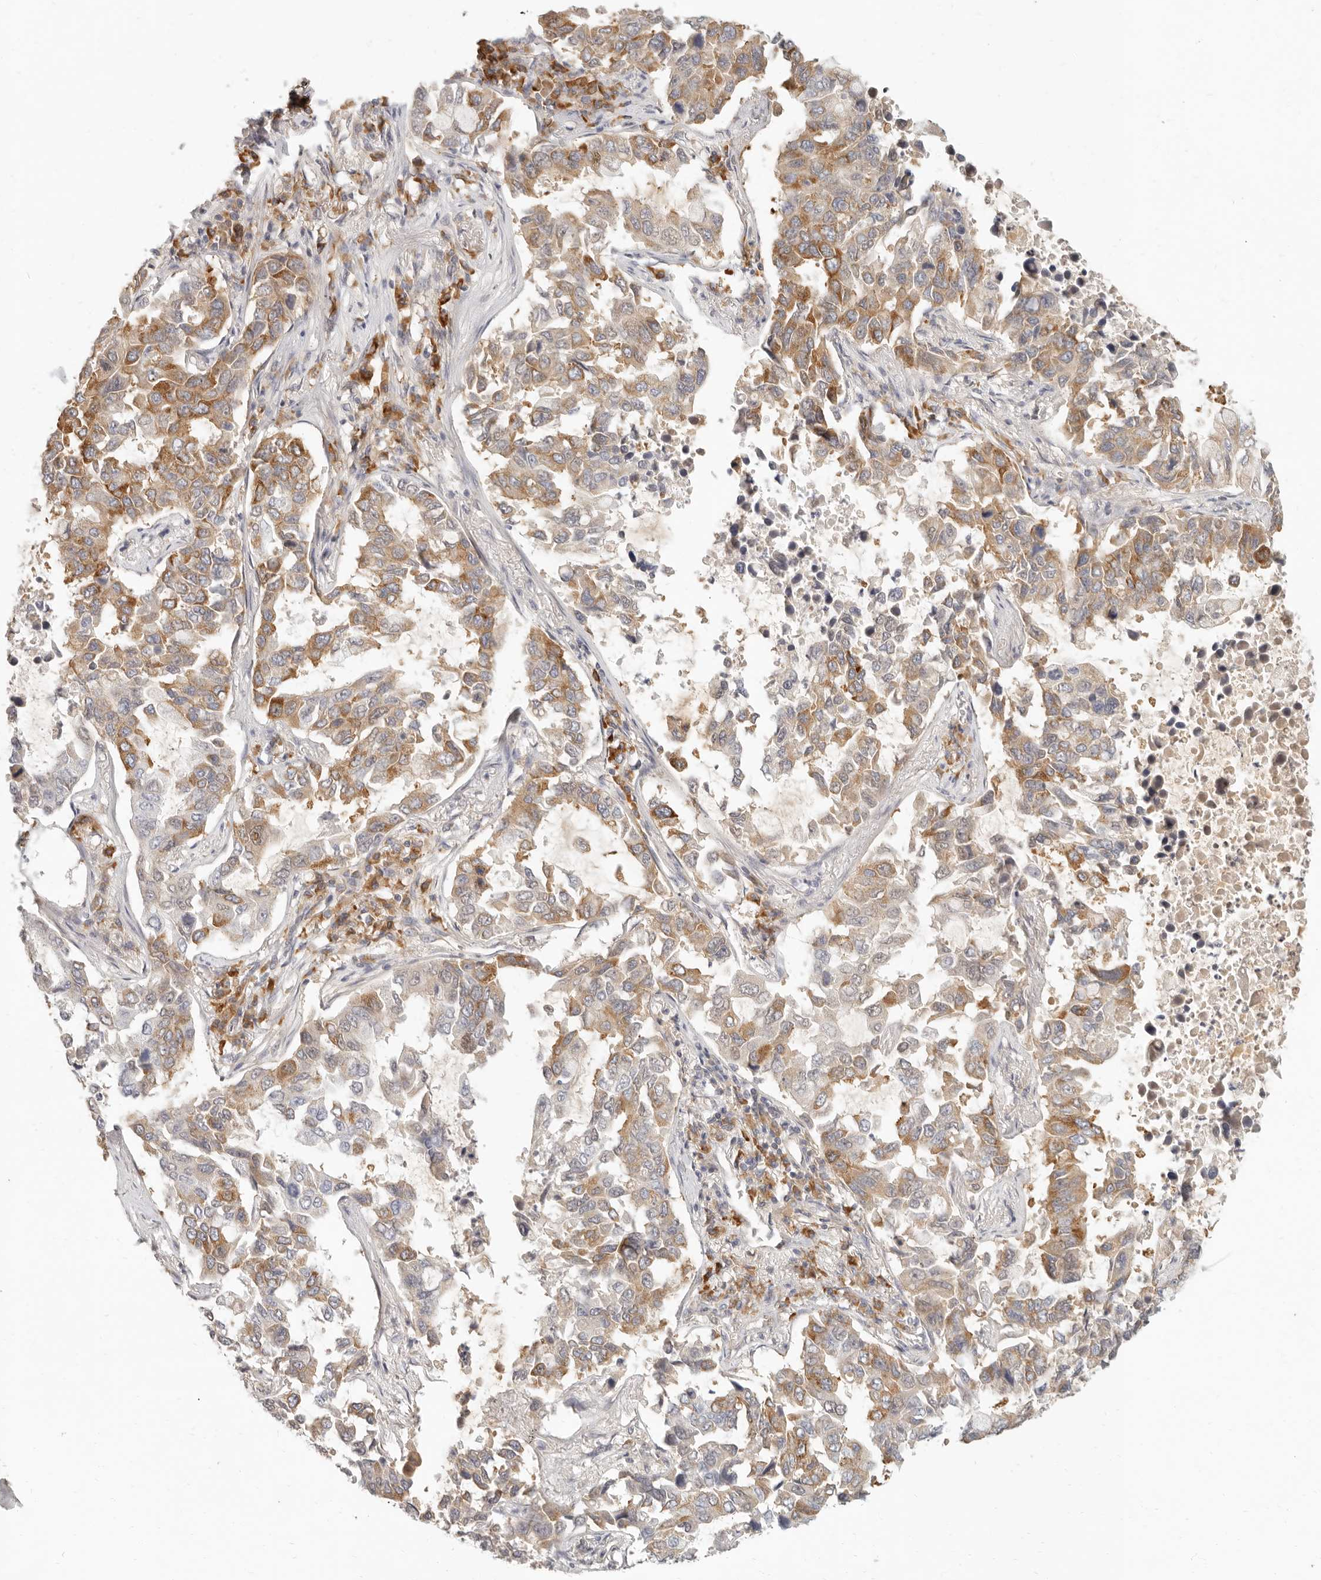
{"staining": {"intensity": "moderate", "quantity": "25%-75%", "location": "cytoplasmic/membranous"}, "tissue": "lung cancer", "cell_type": "Tumor cells", "image_type": "cancer", "snomed": [{"axis": "morphology", "description": "Adenocarcinoma, NOS"}, {"axis": "topography", "description": "Lung"}], "caption": "DAB immunohistochemical staining of lung cancer reveals moderate cytoplasmic/membranous protein positivity in approximately 25%-75% of tumor cells. Nuclei are stained in blue.", "gene": "PABPC4", "patient": {"sex": "male", "age": 64}}